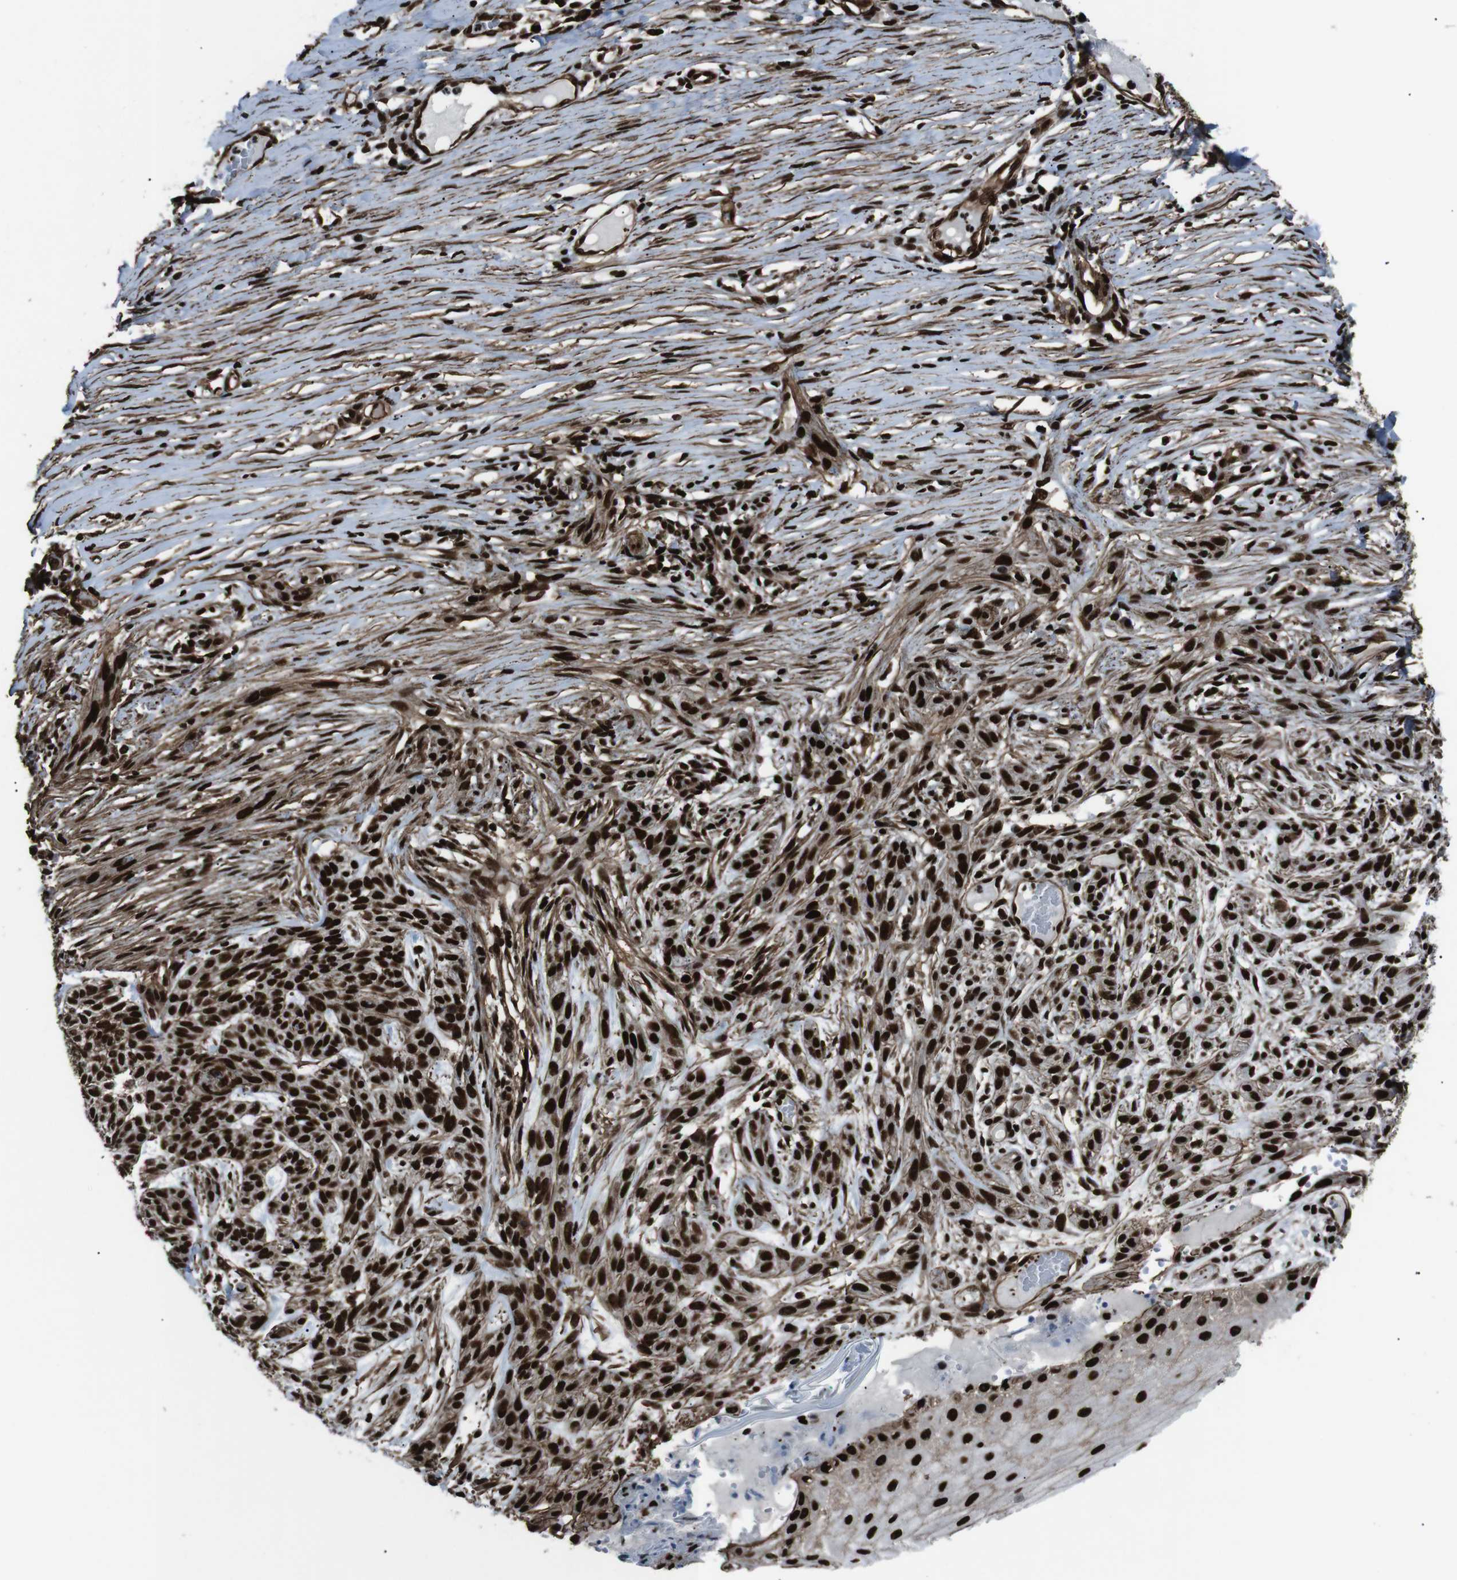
{"staining": {"intensity": "strong", "quantity": ">75%", "location": "nuclear"}, "tissue": "skin cancer", "cell_type": "Tumor cells", "image_type": "cancer", "snomed": [{"axis": "morphology", "description": "Basal cell carcinoma"}, {"axis": "topography", "description": "Skin"}], "caption": "IHC of skin basal cell carcinoma demonstrates high levels of strong nuclear positivity in about >75% of tumor cells.", "gene": "HNRNPU", "patient": {"sex": "female", "age": 59}}